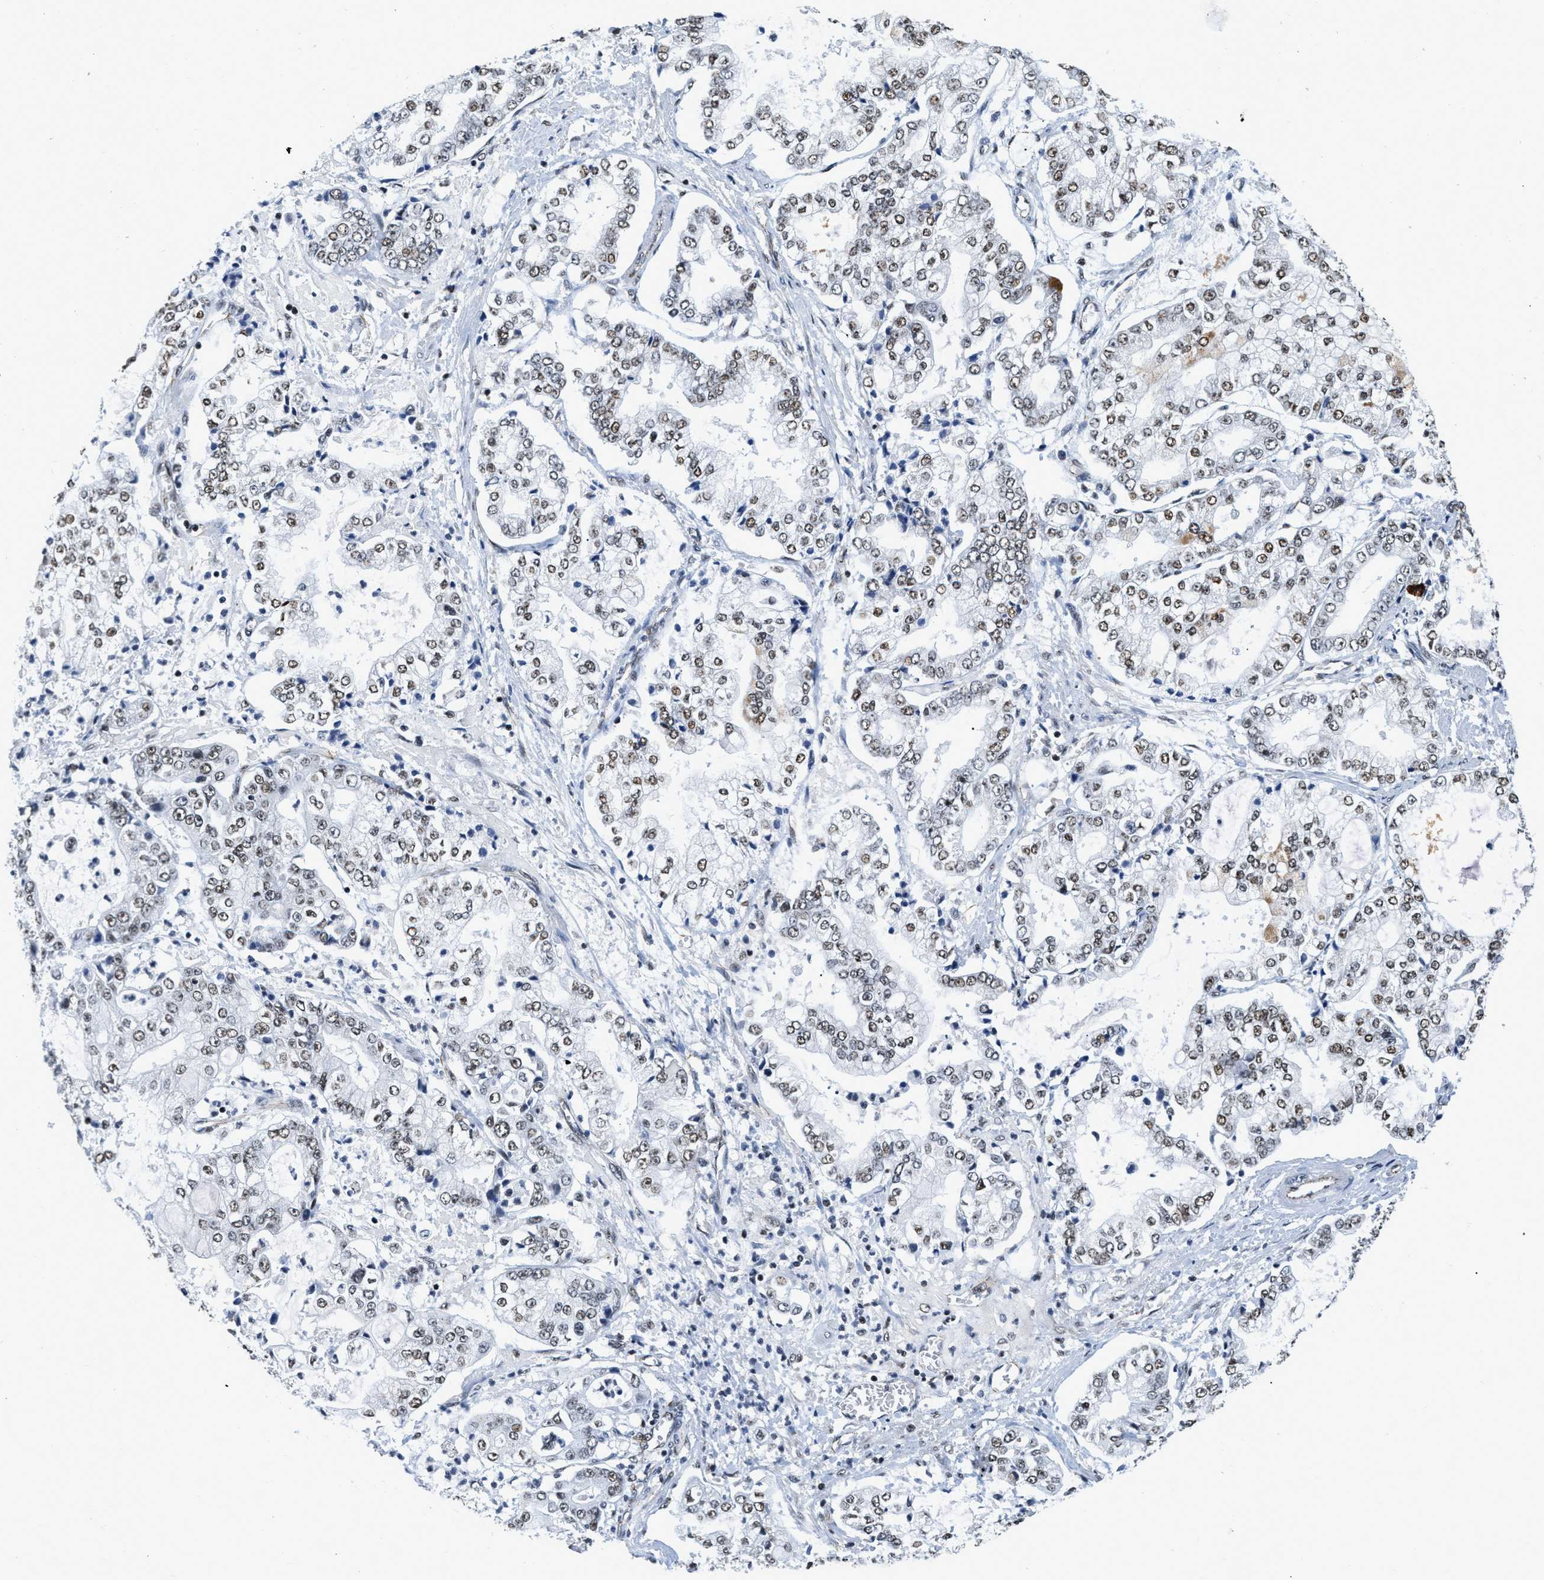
{"staining": {"intensity": "weak", "quantity": ">75%", "location": "nuclear"}, "tissue": "stomach cancer", "cell_type": "Tumor cells", "image_type": "cancer", "snomed": [{"axis": "morphology", "description": "Adenocarcinoma, NOS"}, {"axis": "topography", "description": "Stomach"}], "caption": "Tumor cells exhibit low levels of weak nuclear staining in about >75% of cells in human stomach adenocarcinoma.", "gene": "CCNE1", "patient": {"sex": "male", "age": 76}}